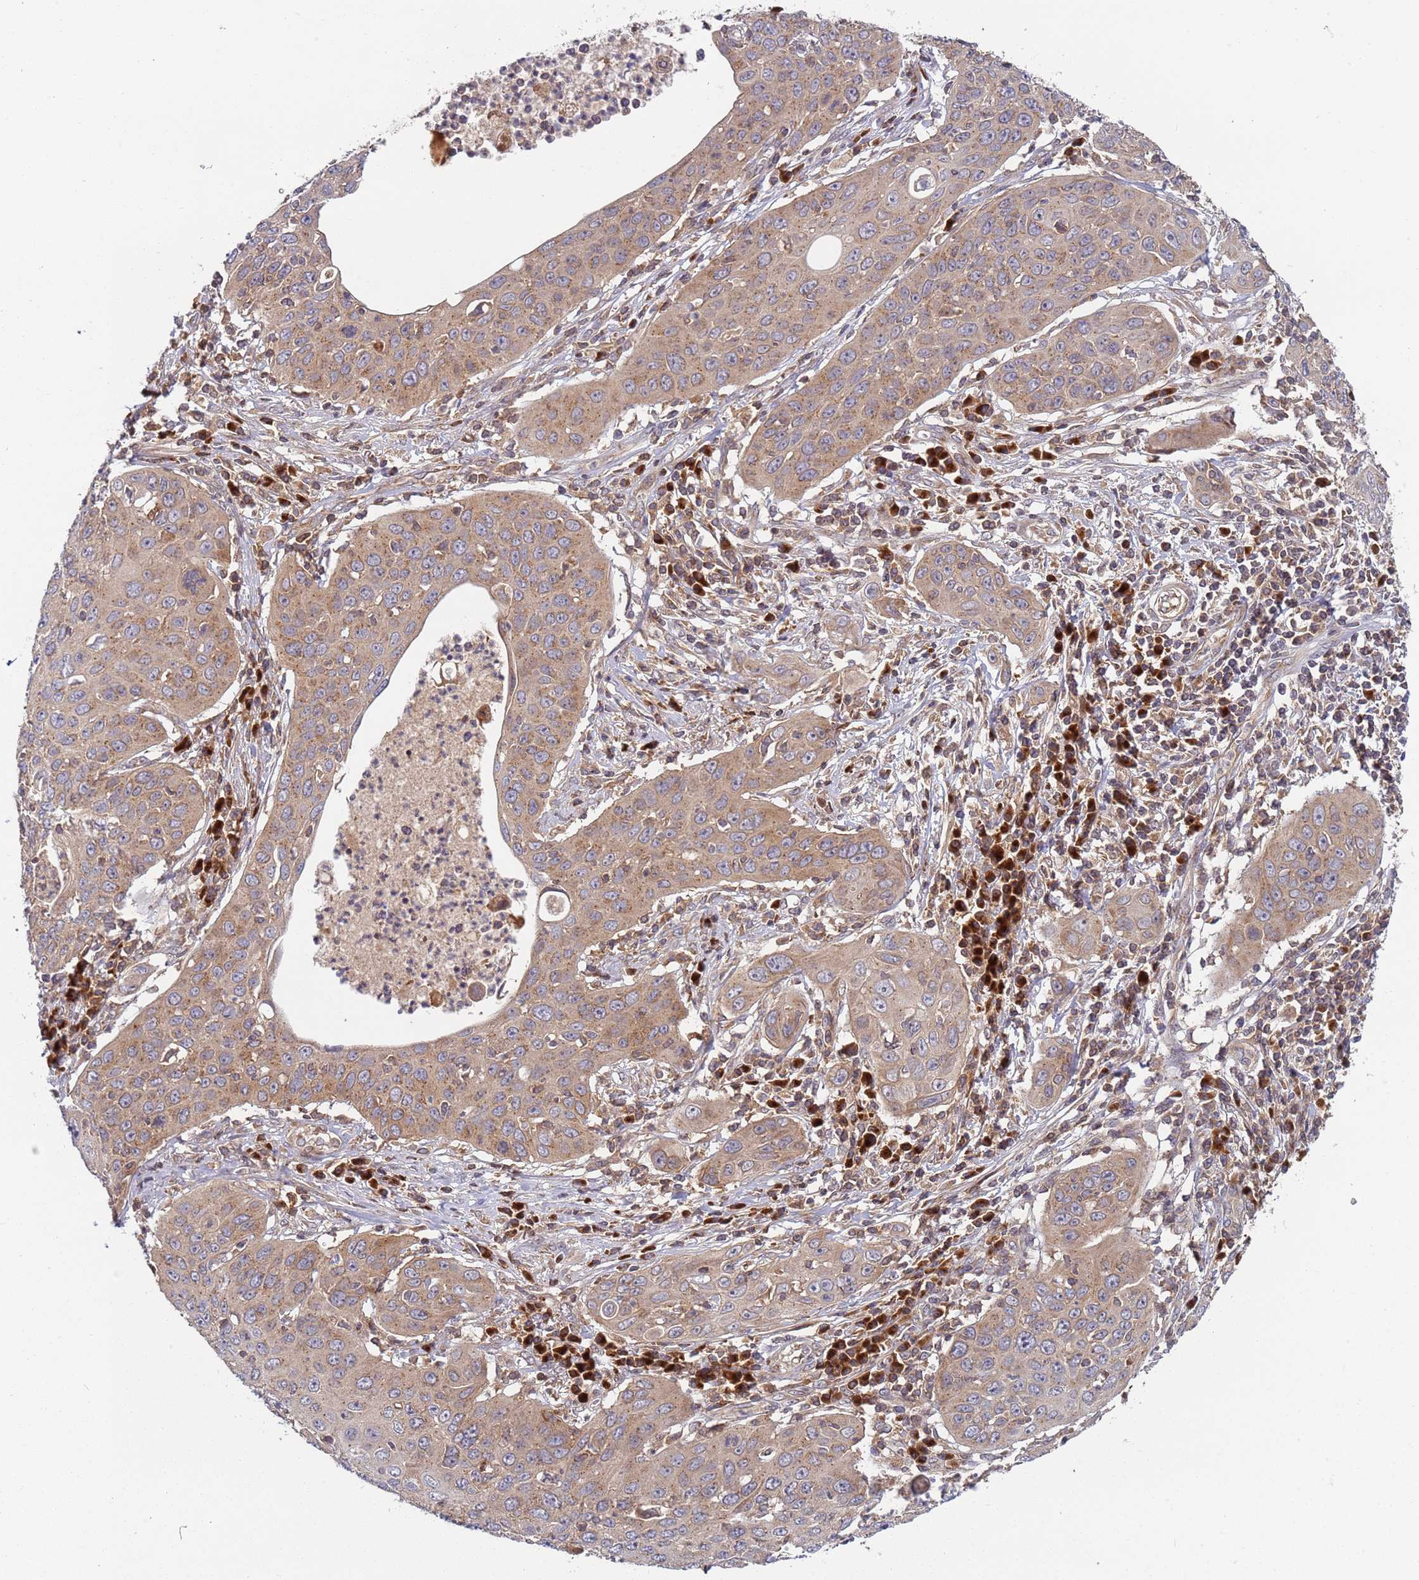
{"staining": {"intensity": "moderate", "quantity": ">75%", "location": "cytoplasmic/membranous"}, "tissue": "cervical cancer", "cell_type": "Tumor cells", "image_type": "cancer", "snomed": [{"axis": "morphology", "description": "Squamous cell carcinoma, NOS"}, {"axis": "topography", "description": "Cervix"}], "caption": "There is medium levels of moderate cytoplasmic/membranous expression in tumor cells of cervical cancer (squamous cell carcinoma), as demonstrated by immunohistochemical staining (brown color).", "gene": "OR5A2", "patient": {"sex": "female", "age": 36}}